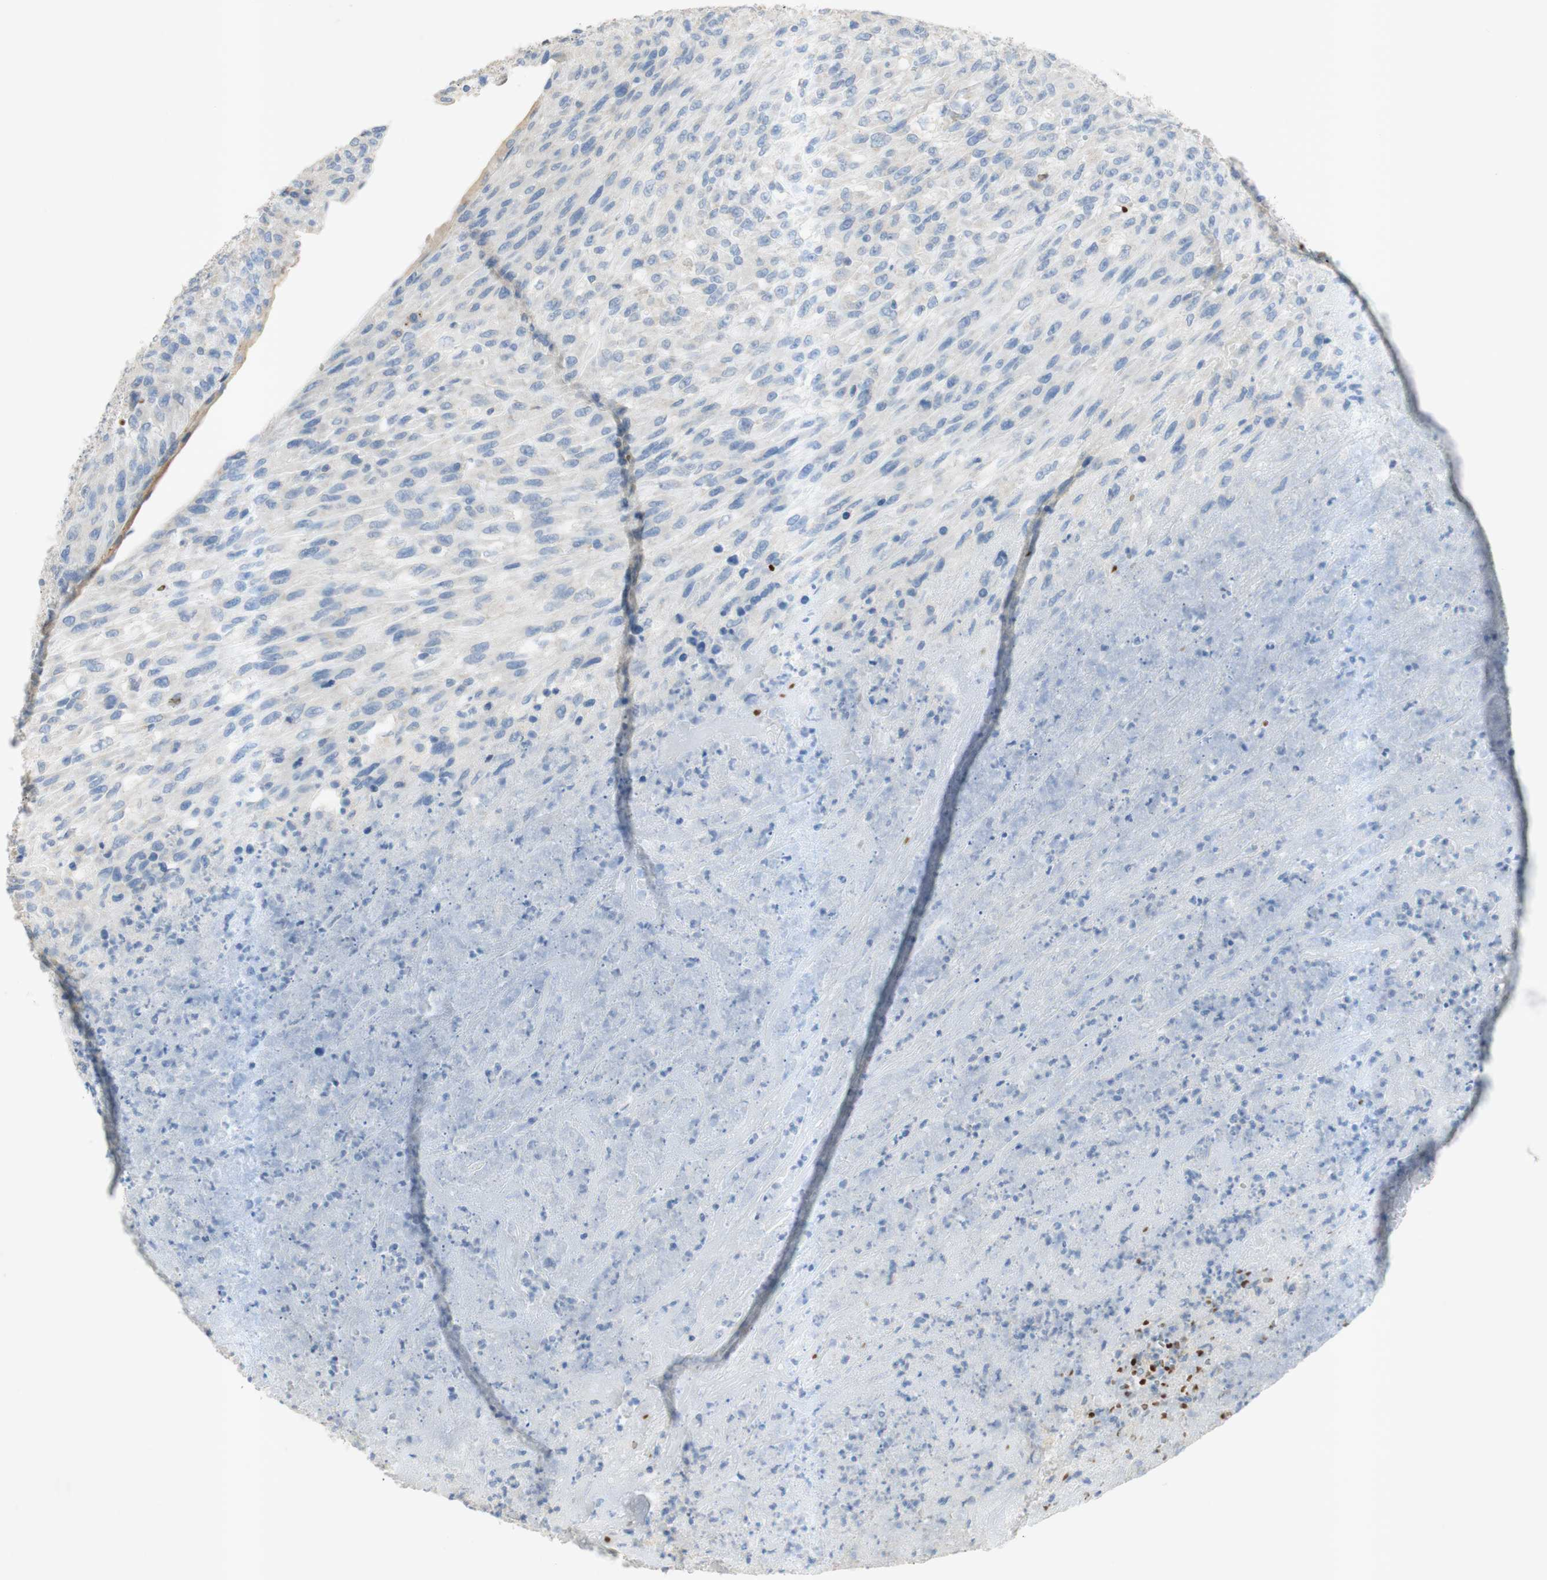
{"staining": {"intensity": "negative", "quantity": "none", "location": "none"}, "tissue": "urothelial cancer", "cell_type": "Tumor cells", "image_type": "cancer", "snomed": [{"axis": "morphology", "description": "Urothelial carcinoma, High grade"}, {"axis": "topography", "description": "Urinary bladder"}], "caption": "This is a micrograph of immunohistochemistry staining of urothelial cancer, which shows no positivity in tumor cells. The staining is performed using DAB brown chromogen with nuclei counter-stained in using hematoxylin.", "gene": "EPO", "patient": {"sex": "male", "age": 66}}